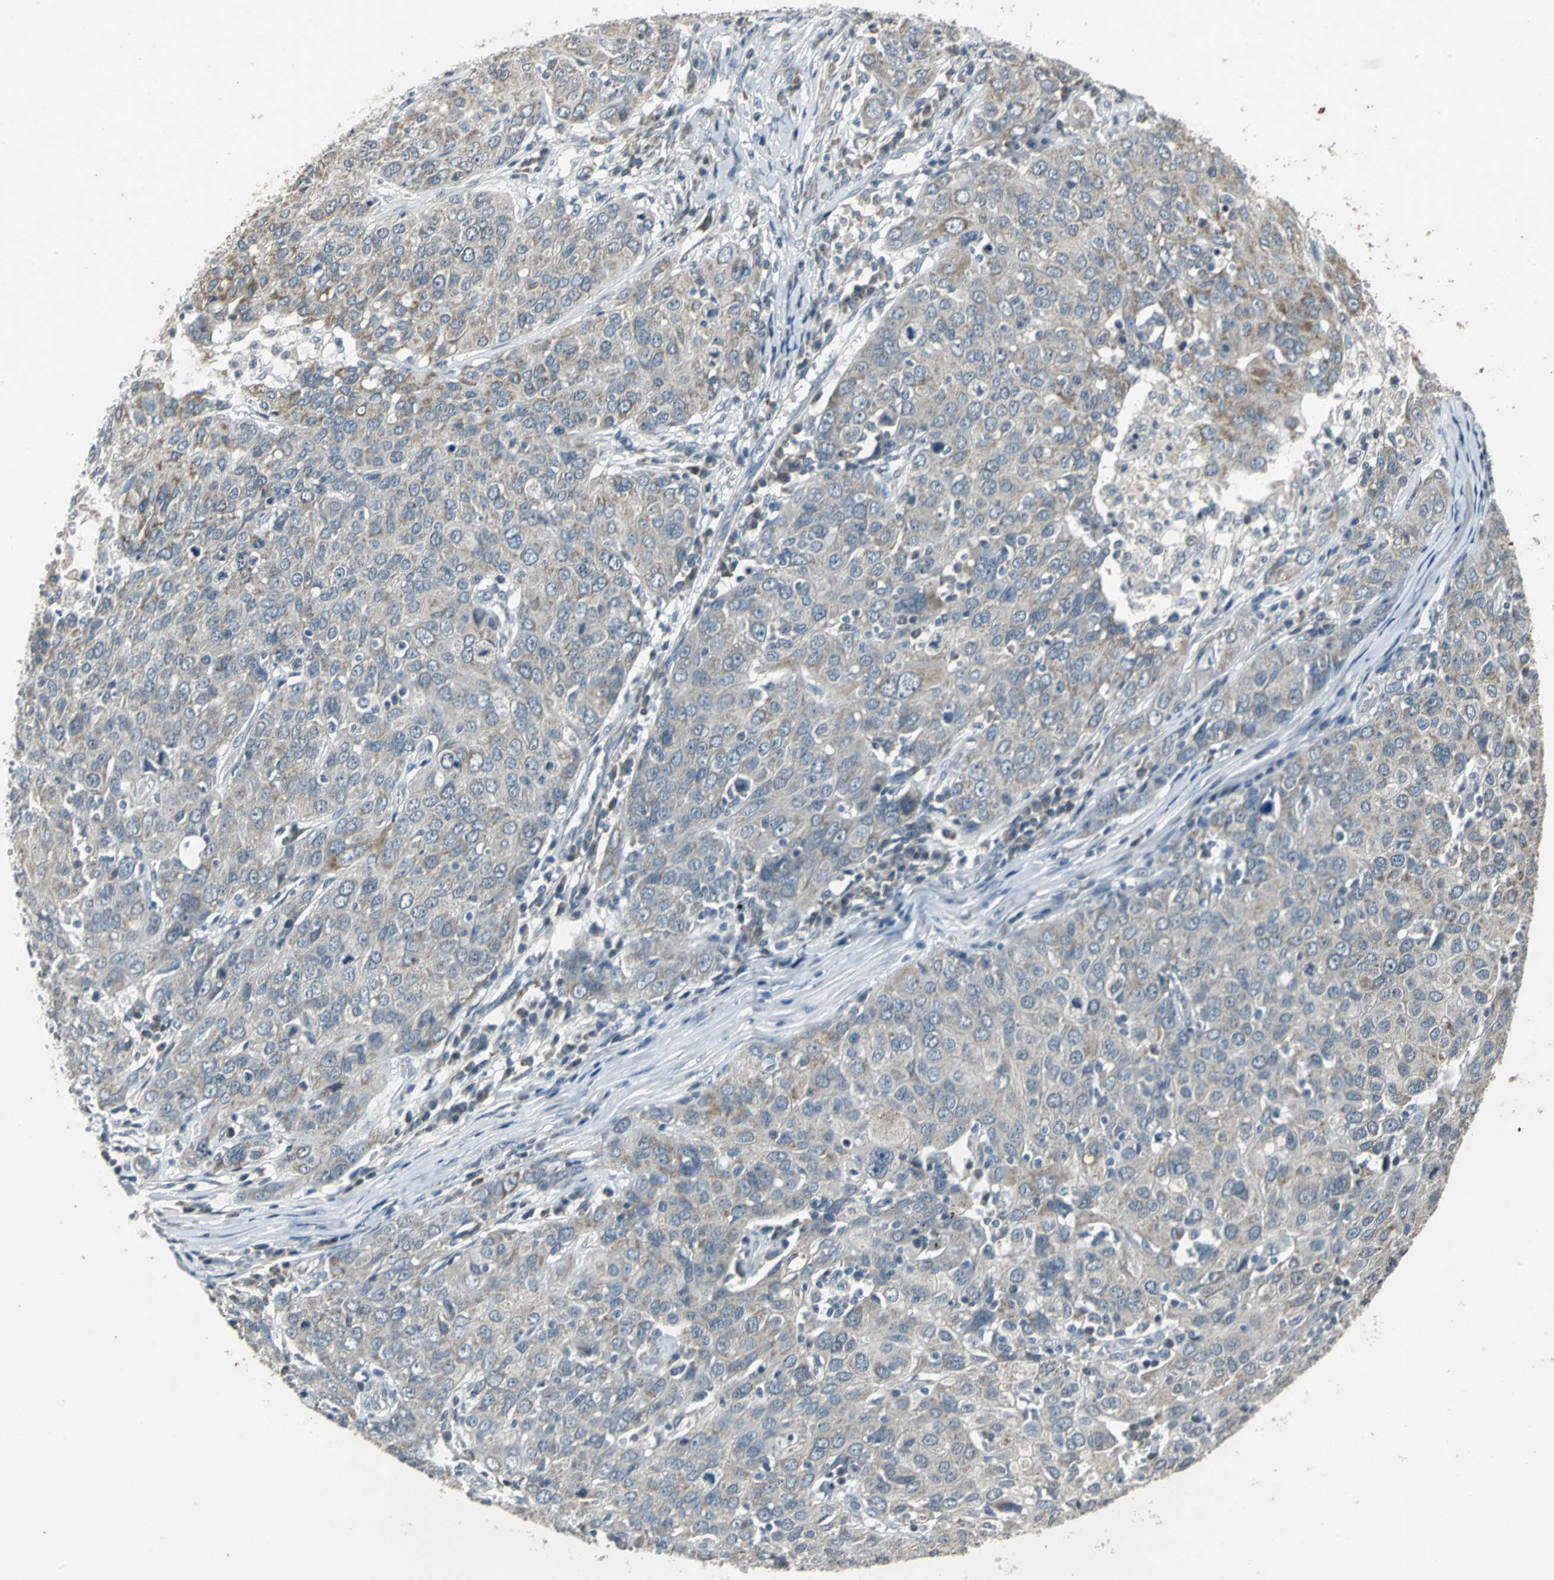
{"staining": {"intensity": "weak", "quantity": ">75%", "location": "cytoplasmic/membranous"}, "tissue": "ovarian cancer", "cell_type": "Tumor cells", "image_type": "cancer", "snomed": [{"axis": "morphology", "description": "Carcinoma, endometroid"}, {"axis": "topography", "description": "Ovary"}], "caption": "Protein expression by IHC shows weak cytoplasmic/membranous staining in about >75% of tumor cells in ovarian endometroid carcinoma.", "gene": "JADE3", "patient": {"sex": "female", "age": 50}}